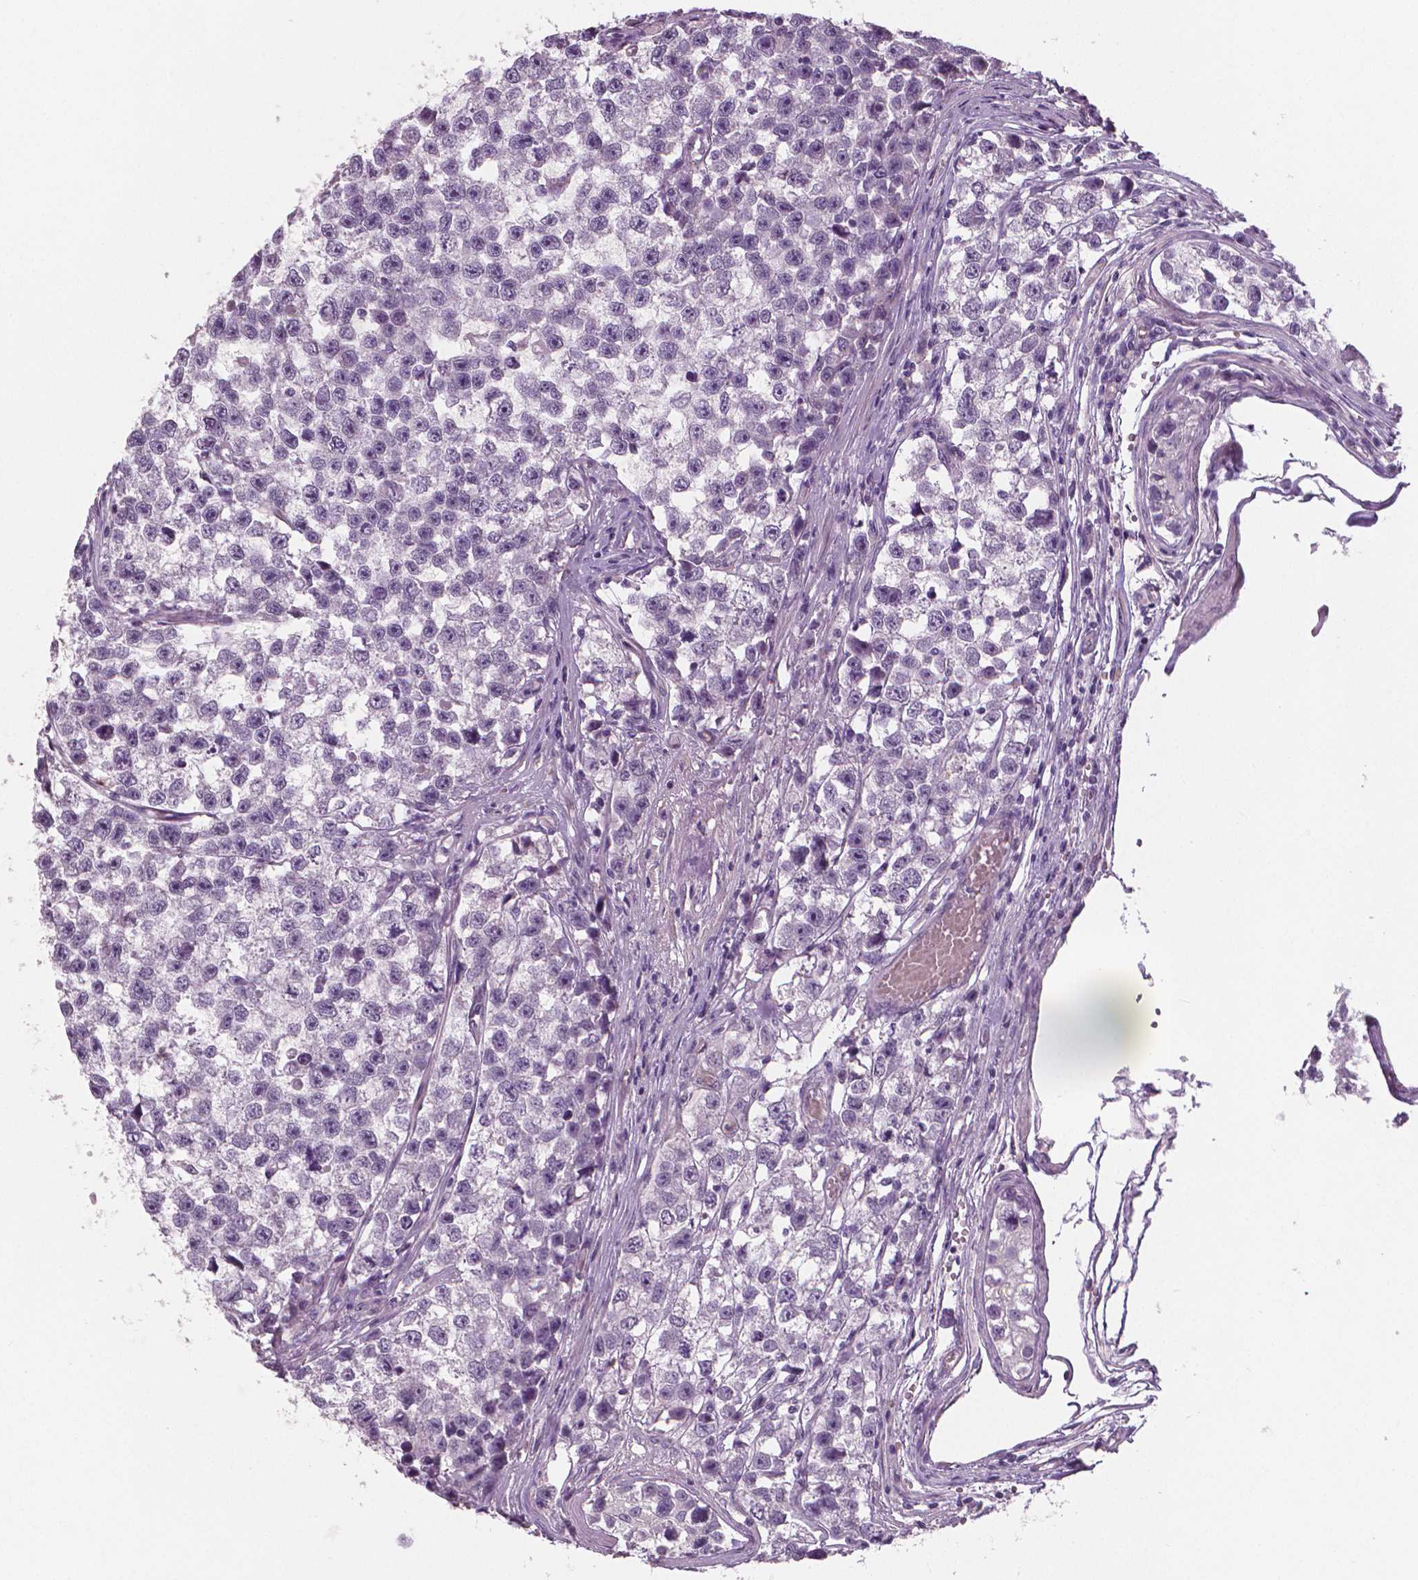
{"staining": {"intensity": "negative", "quantity": "none", "location": "none"}, "tissue": "testis cancer", "cell_type": "Tumor cells", "image_type": "cancer", "snomed": [{"axis": "morphology", "description": "Seminoma, NOS"}, {"axis": "topography", "description": "Testis"}], "caption": "Immunohistochemical staining of human seminoma (testis) exhibits no significant expression in tumor cells.", "gene": "FLT1", "patient": {"sex": "male", "age": 26}}